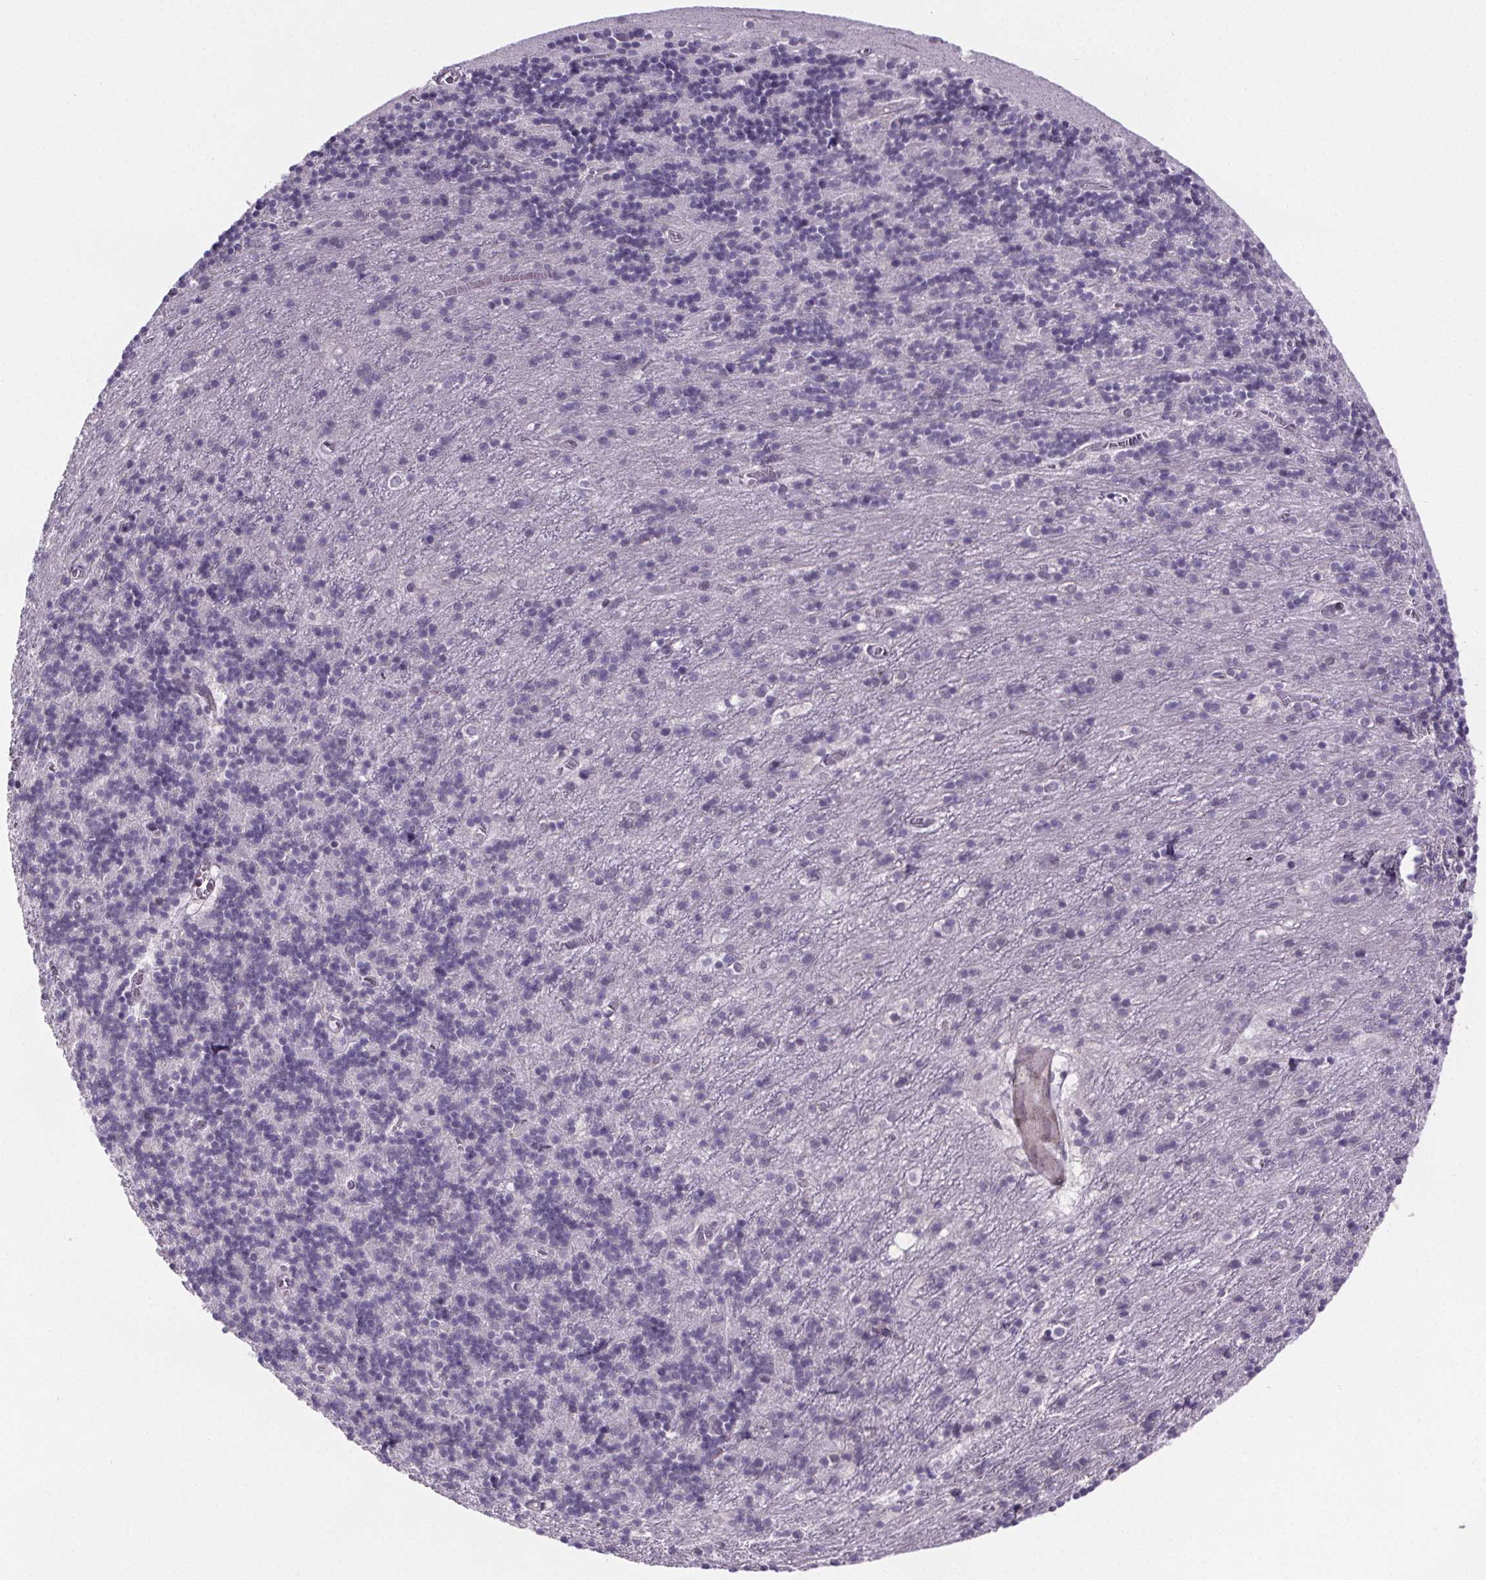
{"staining": {"intensity": "negative", "quantity": "none", "location": "none"}, "tissue": "cerebellum", "cell_type": "Cells in granular layer", "image_type": "normal", "snomed": [{"axis": "morphology", "description": "Normal tissue, NOS"}, {"axis": "topography", "description": "Cerebellum"}], "caption": "High magnification brightfield microscopy of benign cerebellum stained with DAB (3,3'-diaminobenzidine) (brown) and counterstained with hematoxylin (blue): cells in granular layer show no significant staining. The staining is performed using DAB brown chromogen with nuclei counter-stained in using hematoxylin.", "gene": "TTC12", "patient": {"sex": "male", "age": 70}}